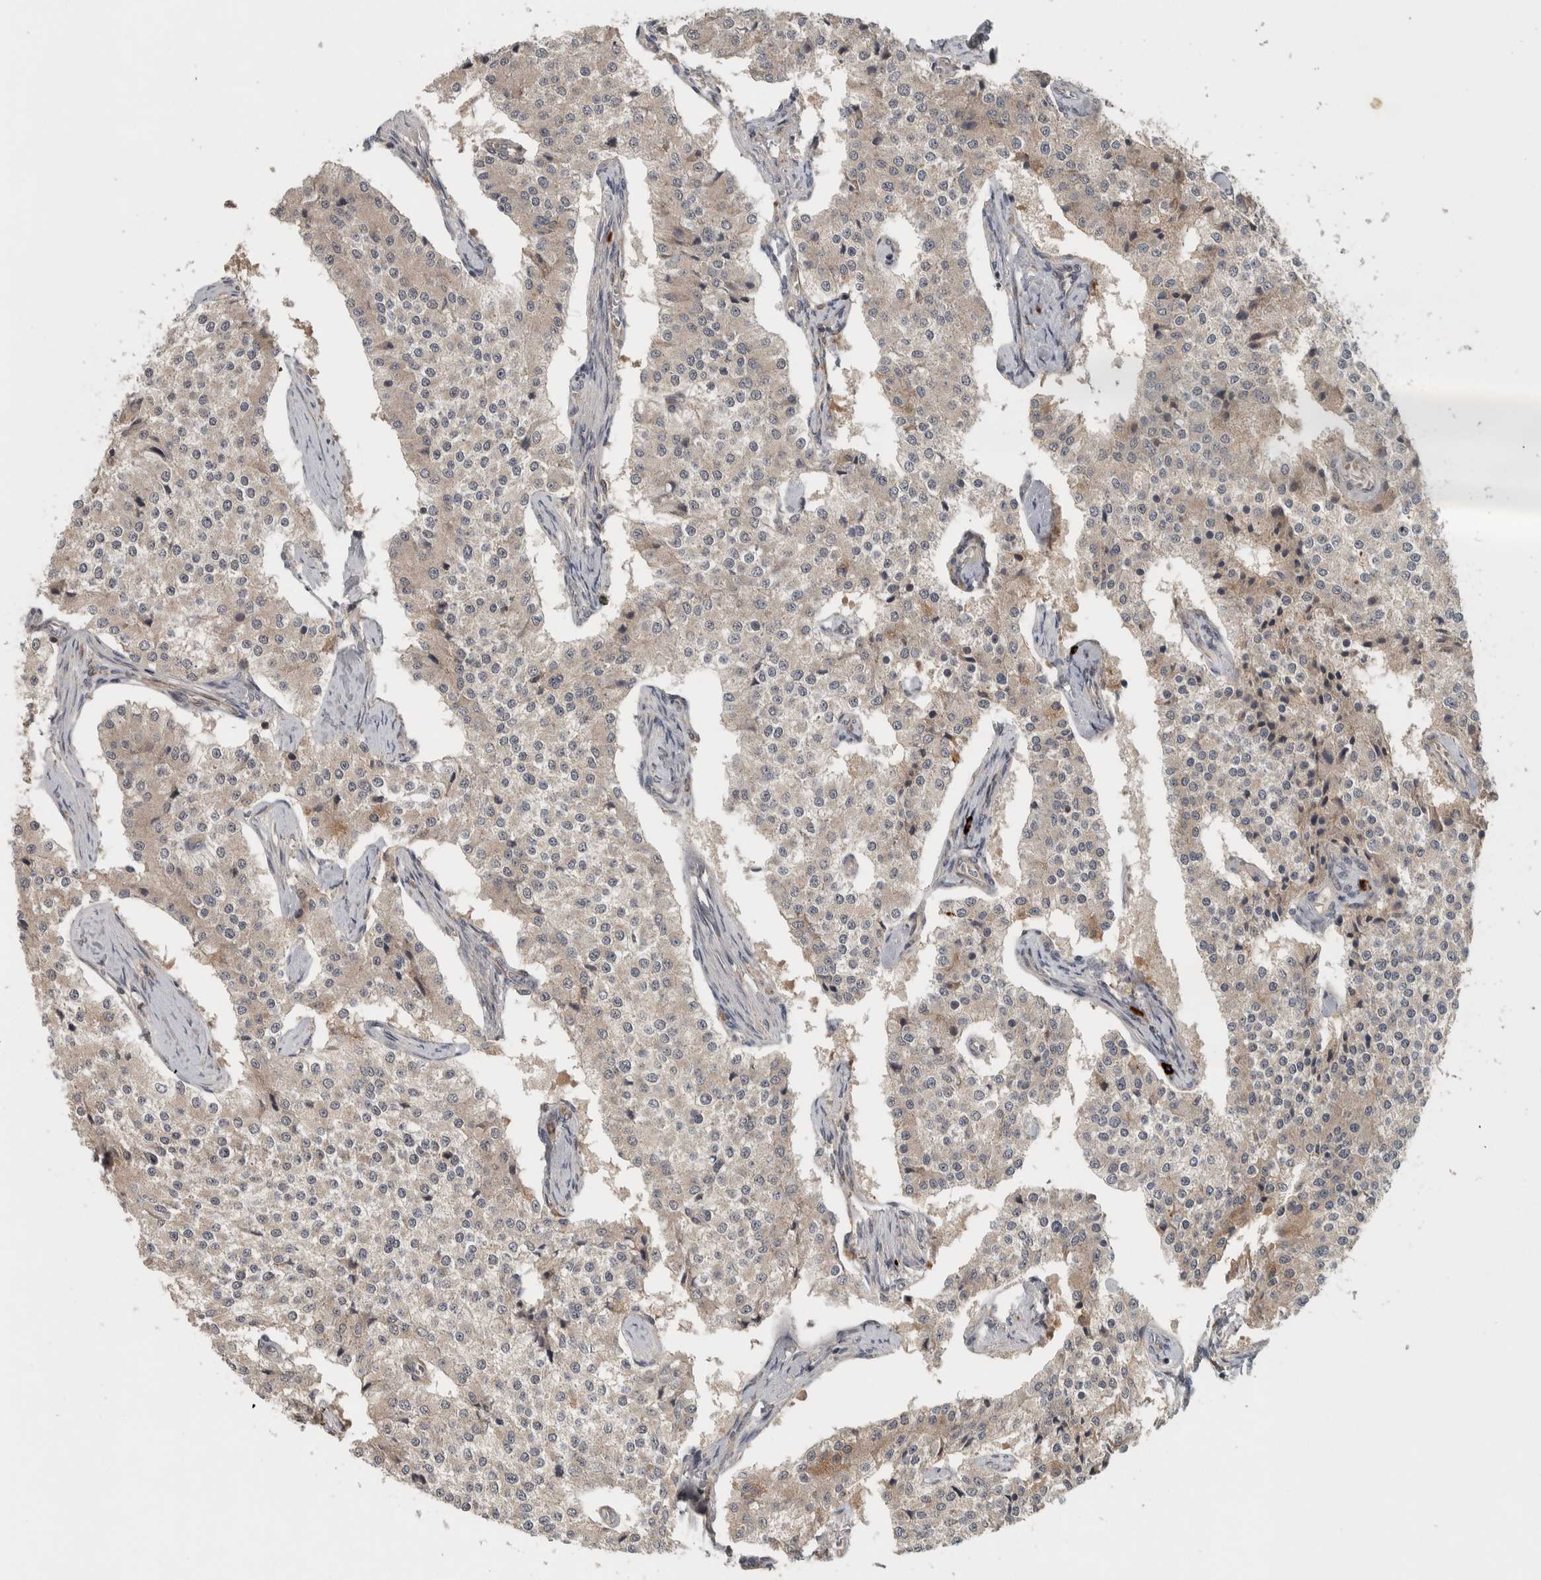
{"staining": {"intensity": "weak", "quantity": "25%-75%", "location": "cytoplasmic/membranous"}, "tissue": "carcinoid", "cell_type": "Tumor cells", "image_type": "cancer", "snomed": [{"axis": "morphology", "description": "Carcinoid, malignant, NOS"}, {"axis": "topography", "description": "Colon"}], "caption": "Immunohistochemistry (IHC) micrograph of neoplastic tissue: carcinoid stained using immunohistochemistry (IHC) demonstrates low levels of weak protein expression localized specifically in the cytoplasmic/membranous of tumor cells, appearing as a cytoplasmic/membranous brown color.", "gene": "LBHD1", "patient": {"sex": "female", "age": 52}}